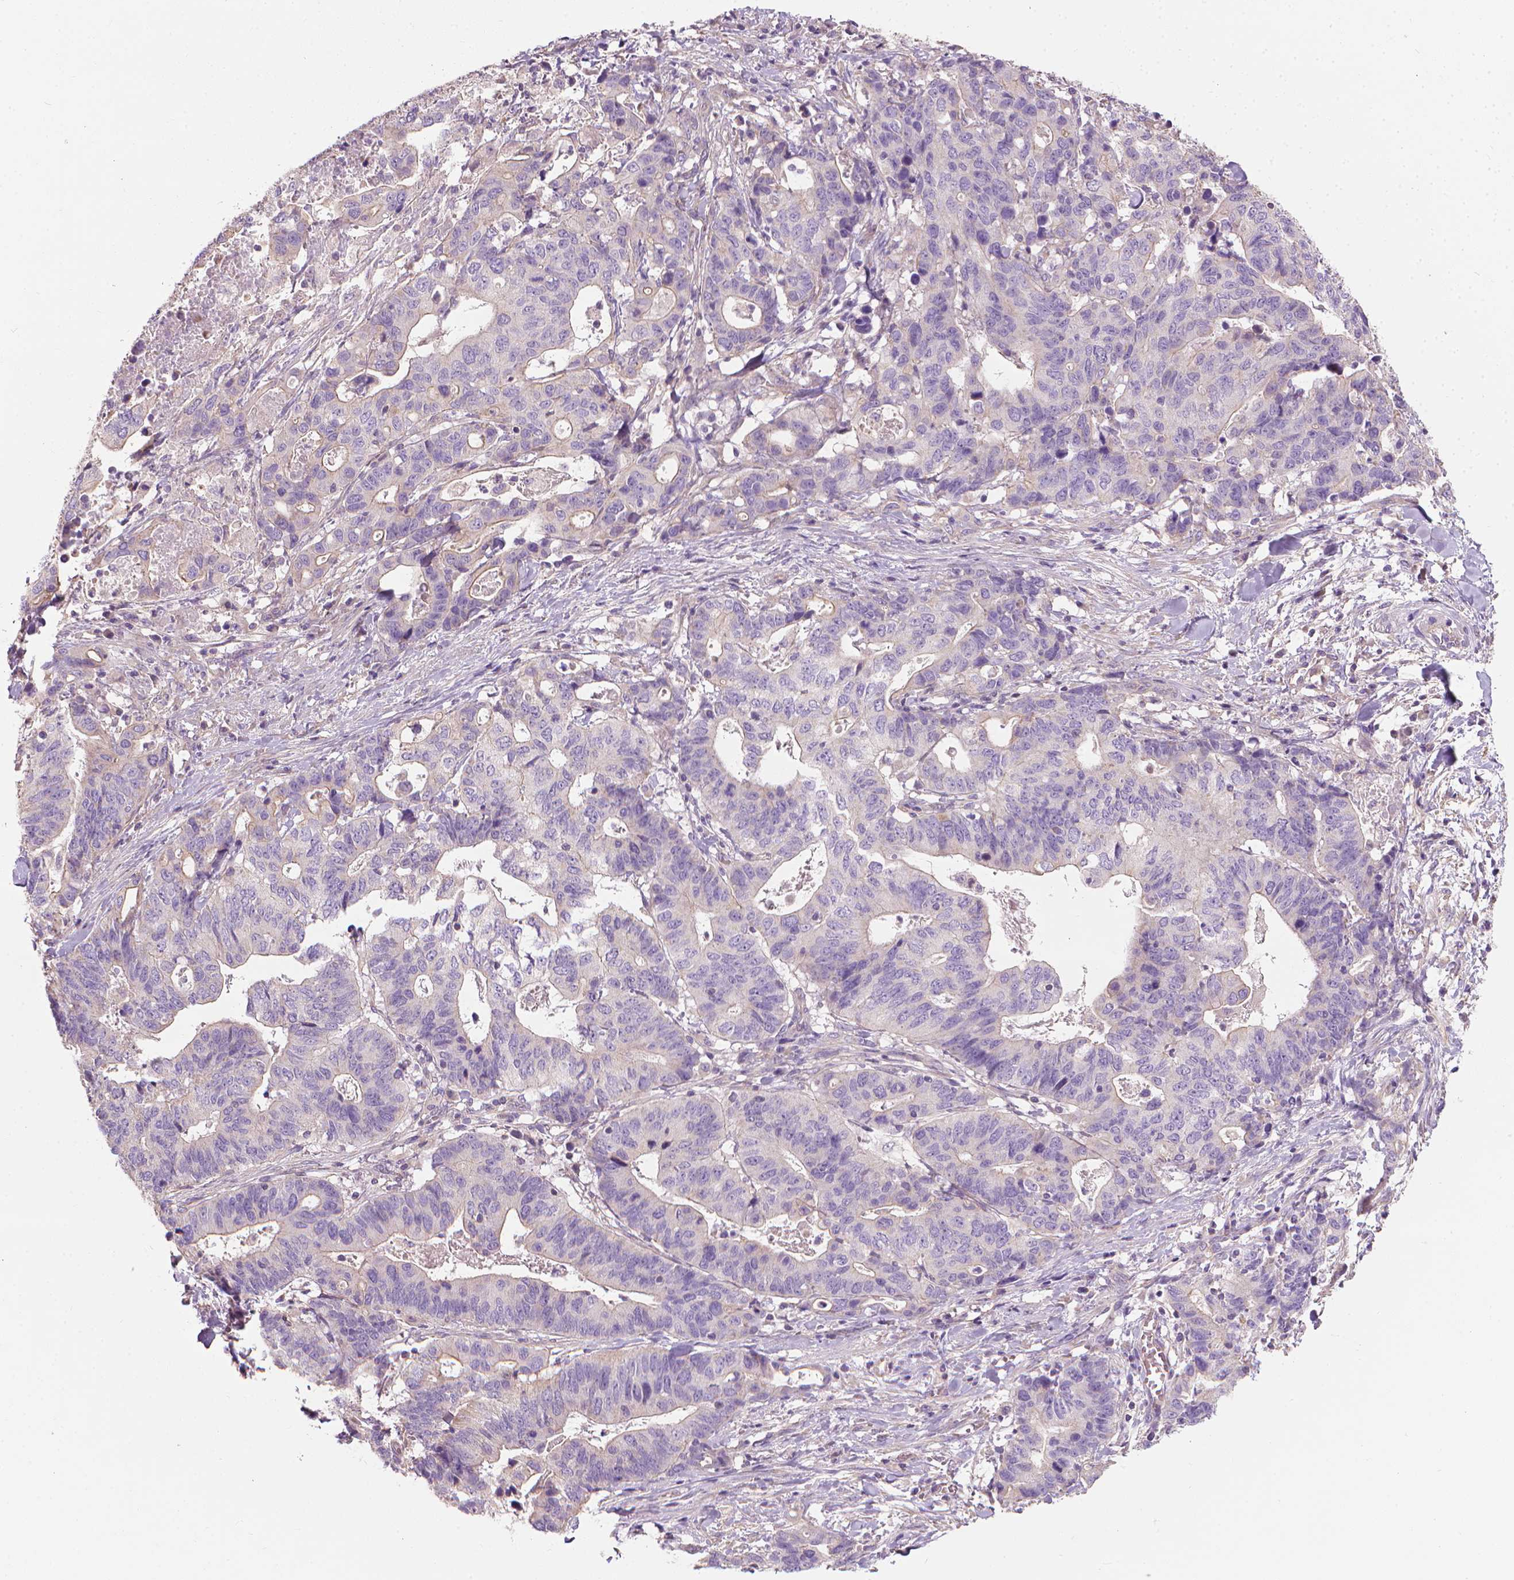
{"staining": {"intensity": "negative", "quantity": "none", "location": "none"}, "tissue": "stomach cancer", "cell_type": "Tumor cells", "image_type": "cancer", "snomed": [{"axis": "morphology", "description": "Adenocarcinoma, NOS"}, {"axis": "topography", "description": "Stomach, upper"}], "caption": "Immunohistochemical staining of human adenocarcinoma (stomach) demonstrates no significant expression in tumor cells.", "gene": "RIIAD1", "patient": {"sex": "female", "age": 67}}